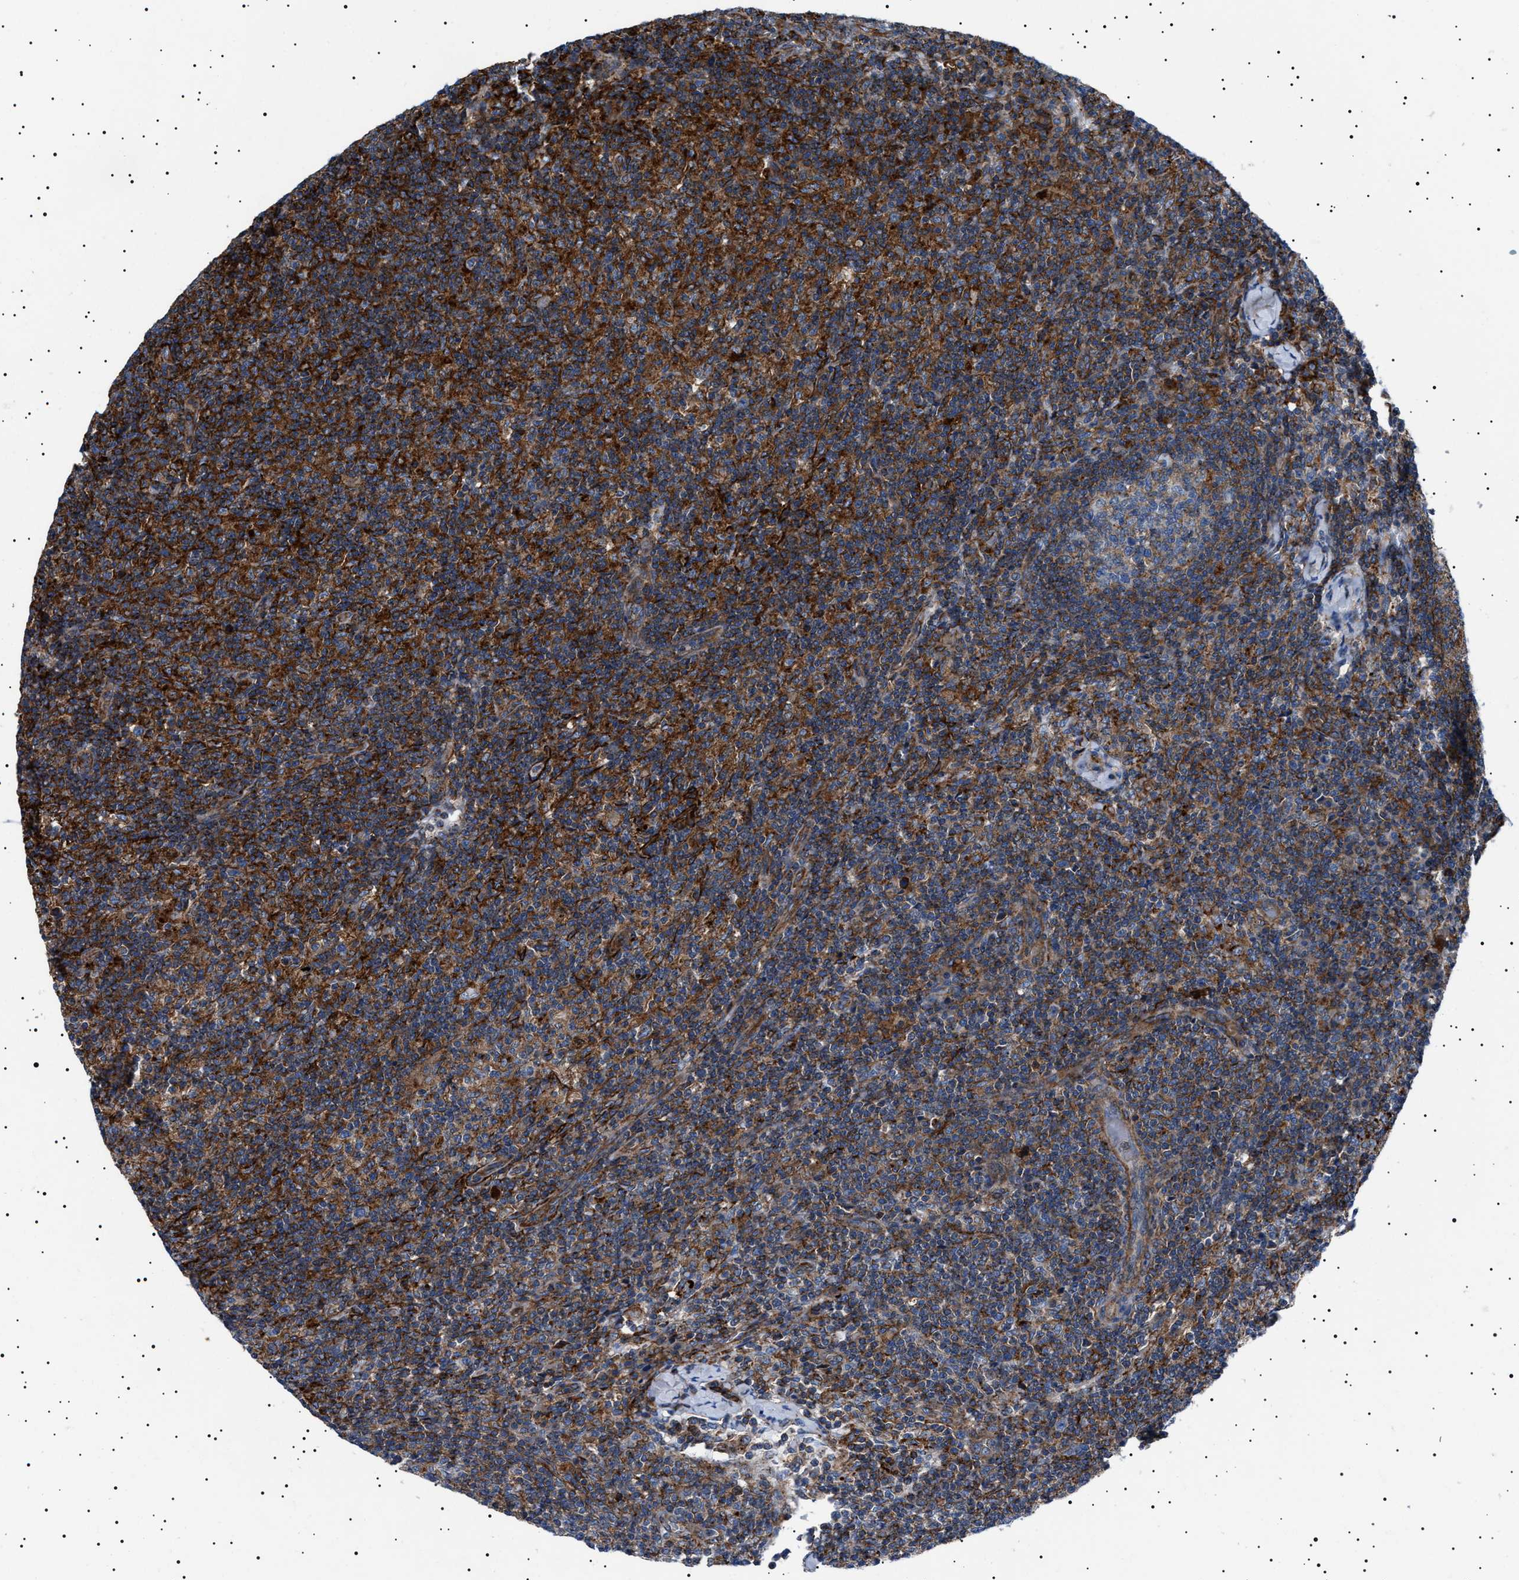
{"staining": {"intensity": "weak", "quantity": "<25%", "location": "cytoplasmic/membranous"}, "tissue": "lymph node", "cell_type": "Germinal center cells", "image_type": "normal", "snomed": [{"axis": "morphology", "description": "Normal tissue, NOS"}, {"axis": "morphology", "description": "Inflammation, NOS"}, {"axis": "topography", "description": "Lymph node"}], "caption": "Unremarkable lymph node was stained to show a protein in brown. There is no significant positivity in germinal center cells. (Immunohistochemistry (ihc), brightfield microscopy, high magnification).", "gene": "NEU1", "patient": {"sex": "male", "age": 55}}